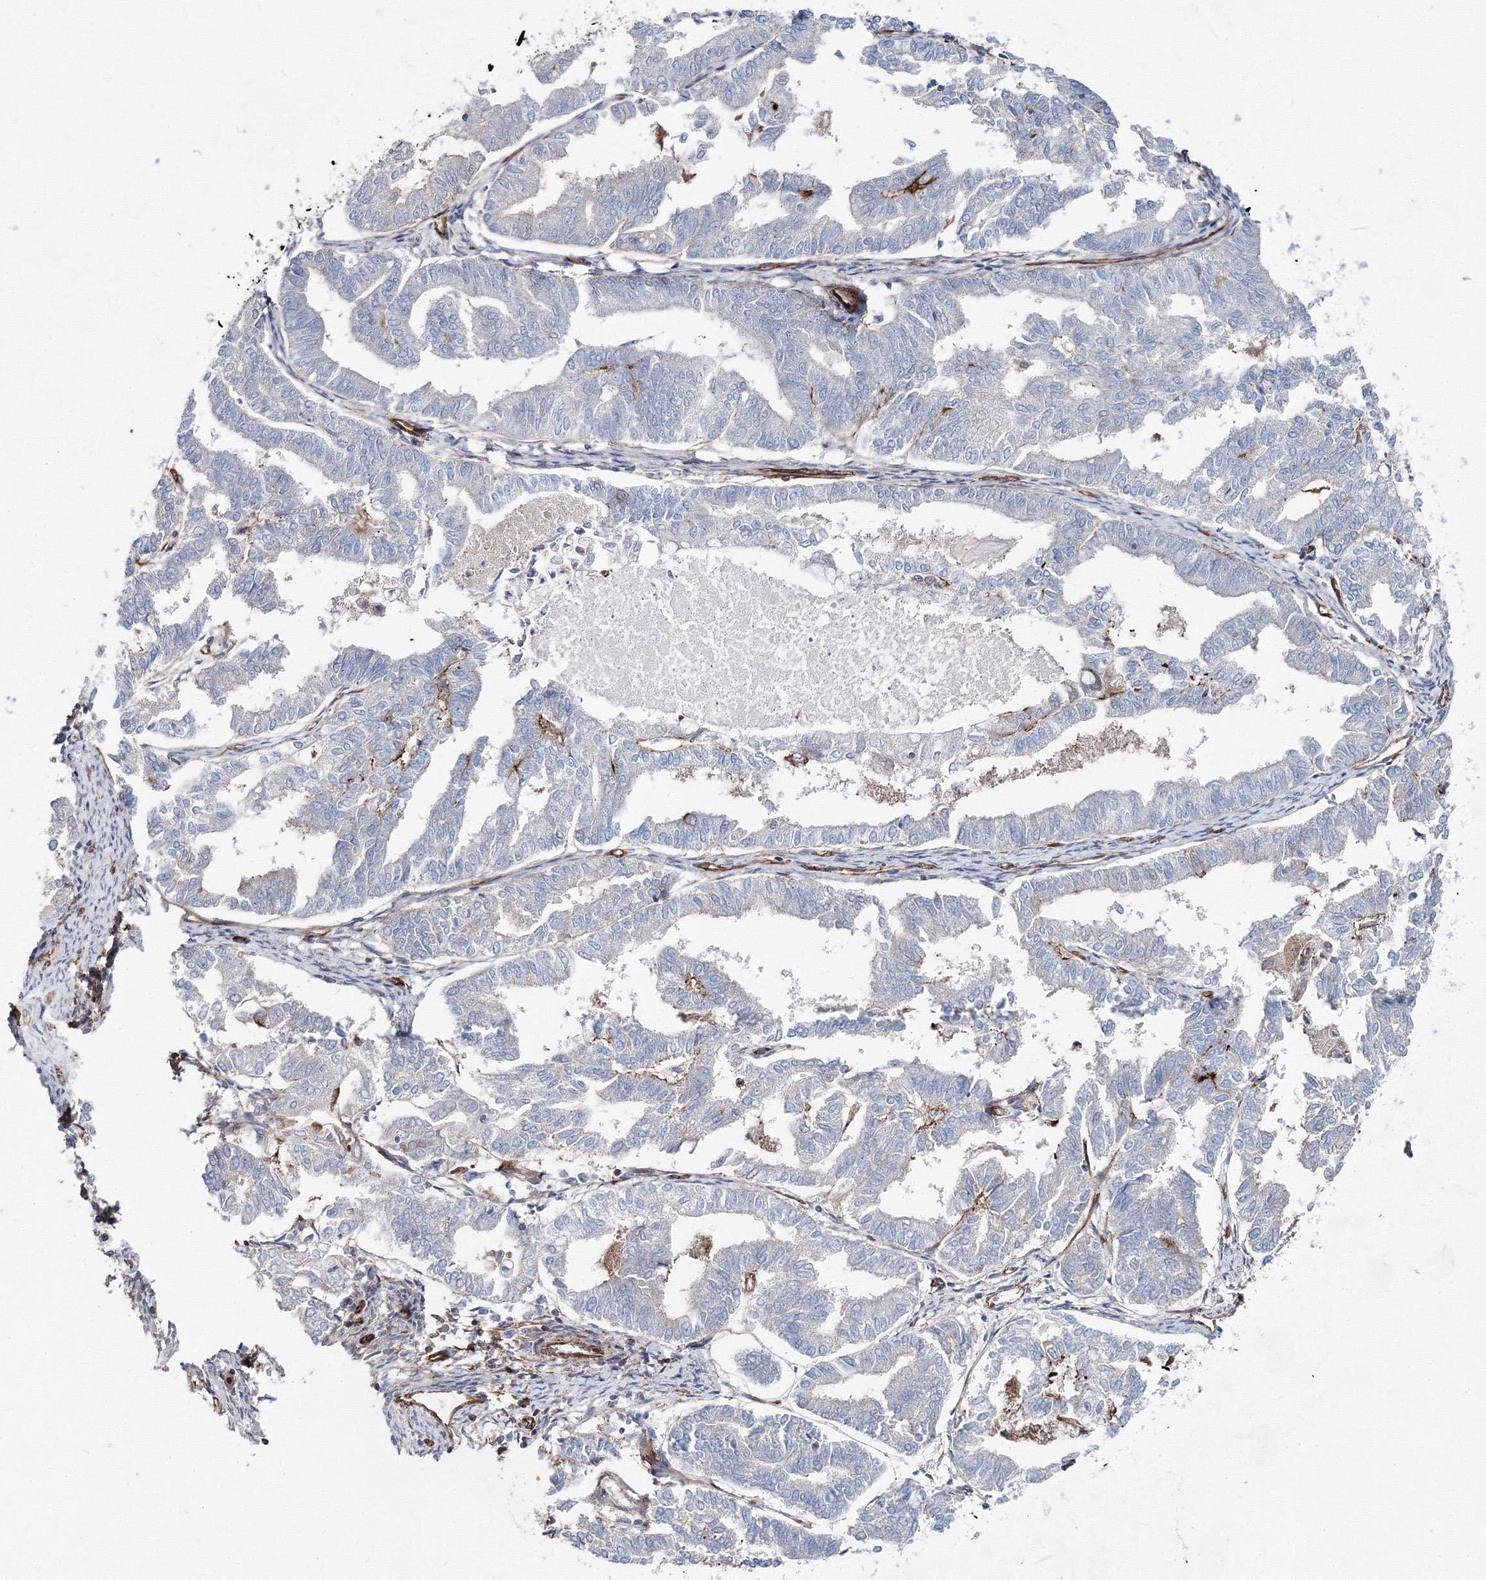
{"staining": {"intensity": "negative", "quantity": "none", "location": "none"}, "tissue": "endometrial cancer", "cell_type": "Tumor cells", "image_type": "cancer", "snomed": [{"axis": "morphology", "description": "Adenocarcinoma, NOS"}, {"axis": "topography", "description": "Endometrium"}], "caption": "This is an immunohistochemistry (IHC) micrograph of human endometrial cancer. There is no staining in tumor cells.", "gene": "ANKRD37", "patient": {"sex": "female", "age": 79}}